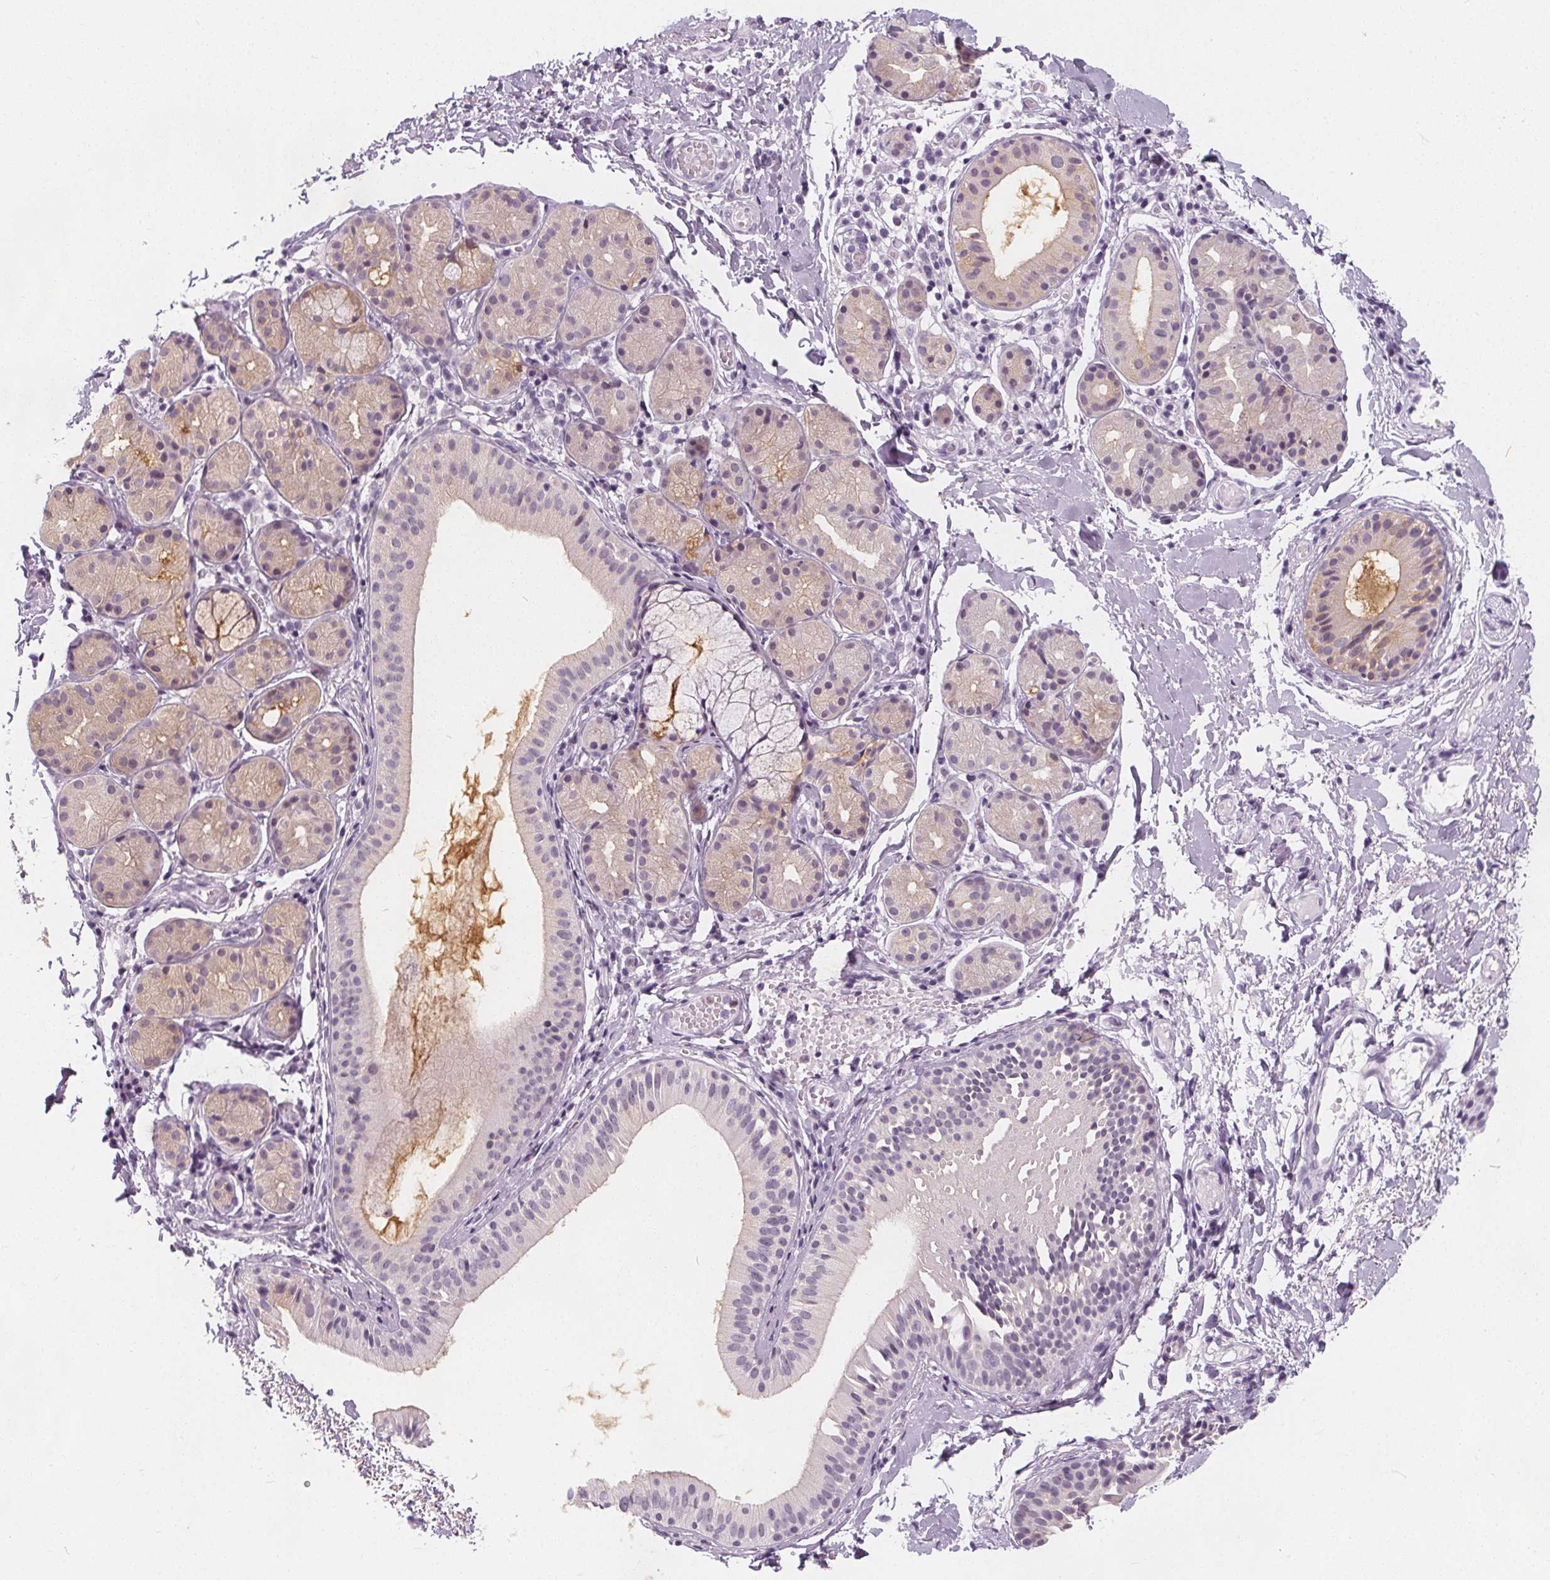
{"staining": {"intensity": "negative", "quantity": "none", "location": "none"}, "tissue": "nasopharynx", "cell_type": "Respiratory epithelial cells", "image_type": "normal", "snomed": [{"axis": "morphology", "description": "Normal tissue, NOS"}, {"axis": "morphology", "description": "Basal cell carcinoma"}, {"axis": "topography", "description": "Cartilage tissue"}, {"axis": "topography", "description": "Nasopharynx"}, {"axis": "topography", "description": "Oral tissue"}], "caption": "The micrograph reveals no significant expression in respiratory epithelial cells of nasopharynx. (Stains: DAB IHC with hematoxylin counter stain, Microscopy: brightfield microscopy at high magnification).", "gene": "UGP2", "patient": {"sex": "female", "age": 77}}